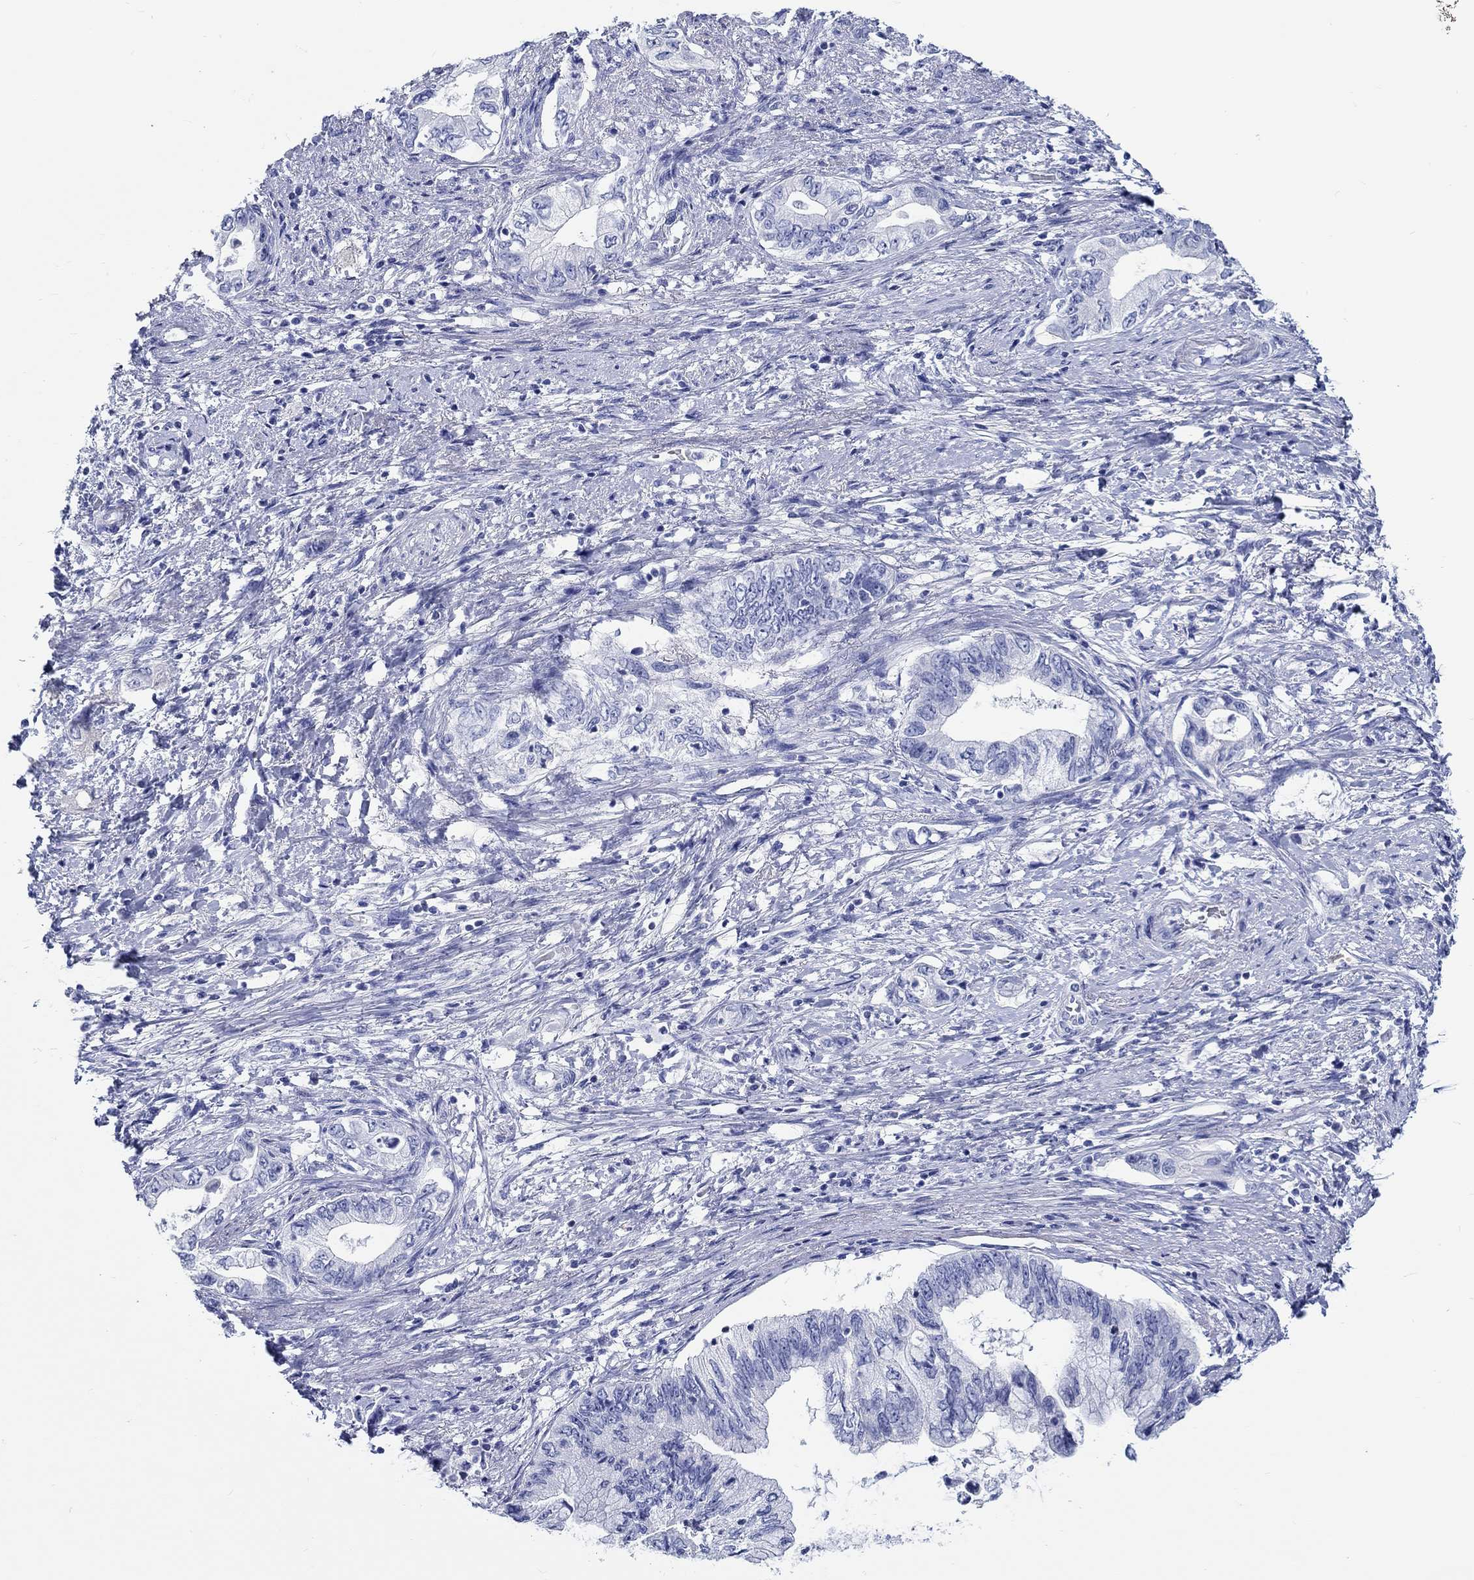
{"staining": {"intensity": "negative", "quantity": "none", "location": "none"}, "tissue": "pancreatic cancer", "cell_type": "Tumor cells", "image_type": "cancer", "snomed": [{"axis": "morphology", "description": "Adenocarcinoma, NOS"}, {"axis": "topography", "description": "Pancreas"}], "caption": "High magnification brightfield microscopy of pancreatic cancer stained with DAB (3,3'-diaminobenzidine) (brown) and counterstained with hematoxylin (blue): tumor cells show no significant staining.", "gene": "FBXO2", "patient": {"sex": "female", "age": 73}}